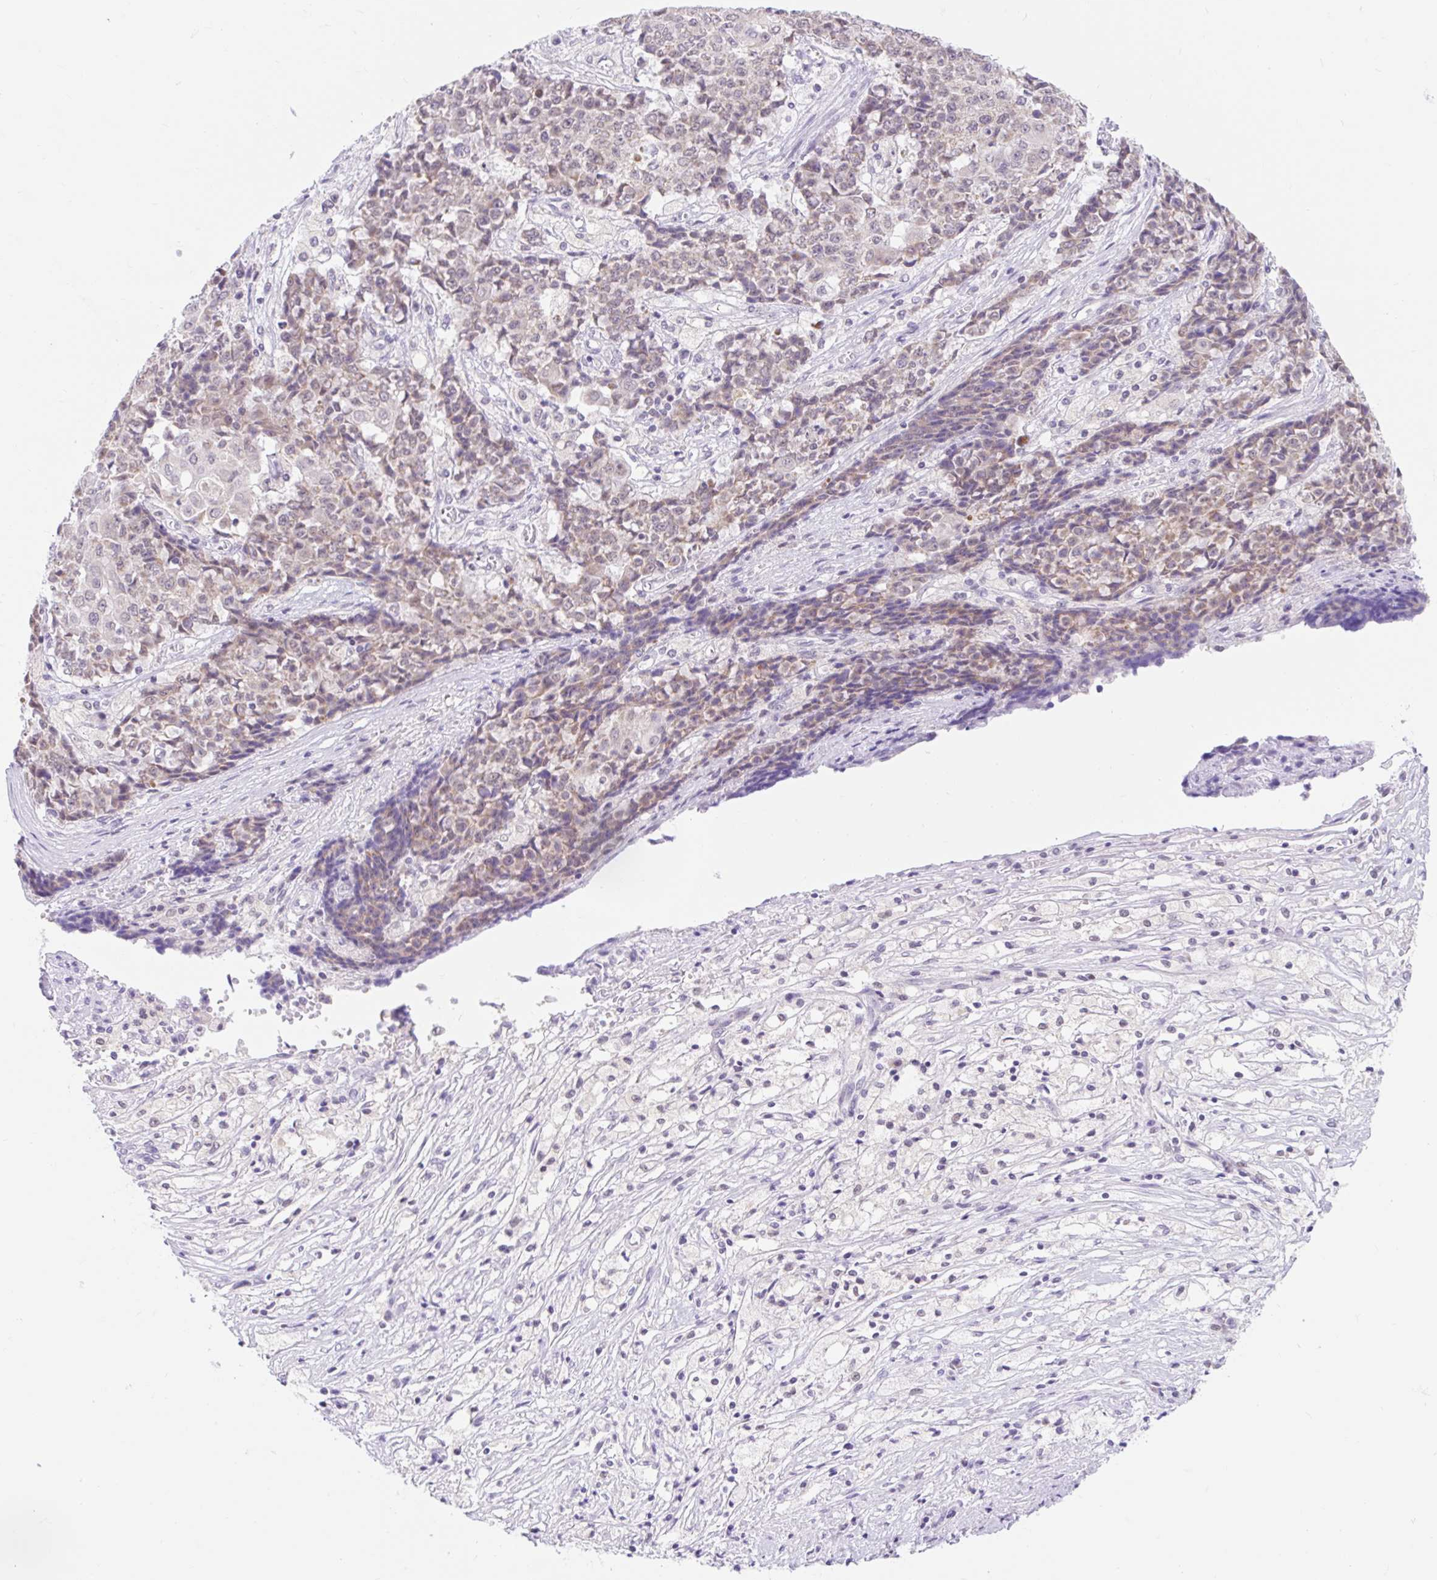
{"staining": {"intensity": "weak", "quantity": "25%-75%", "location": "cytoplasmic/membranous"}, "tissue": "ovarian cancer", "cell_type": "Tumor cells", "image_type": "cancer", "snomed": [{"axis": "morphology", "description": "Carcinoma, endometroid"}, {"axis": "topography", "description": "Ovary"}], "caption": "DAB immunohistochemical staining of ovarian cancer reveals weak cytoplasmic/membranous protein positivity in about 25%-75% of tumor cells.", "gene": "ITPK1", "patient": {"sex": "female", "age": 42}}